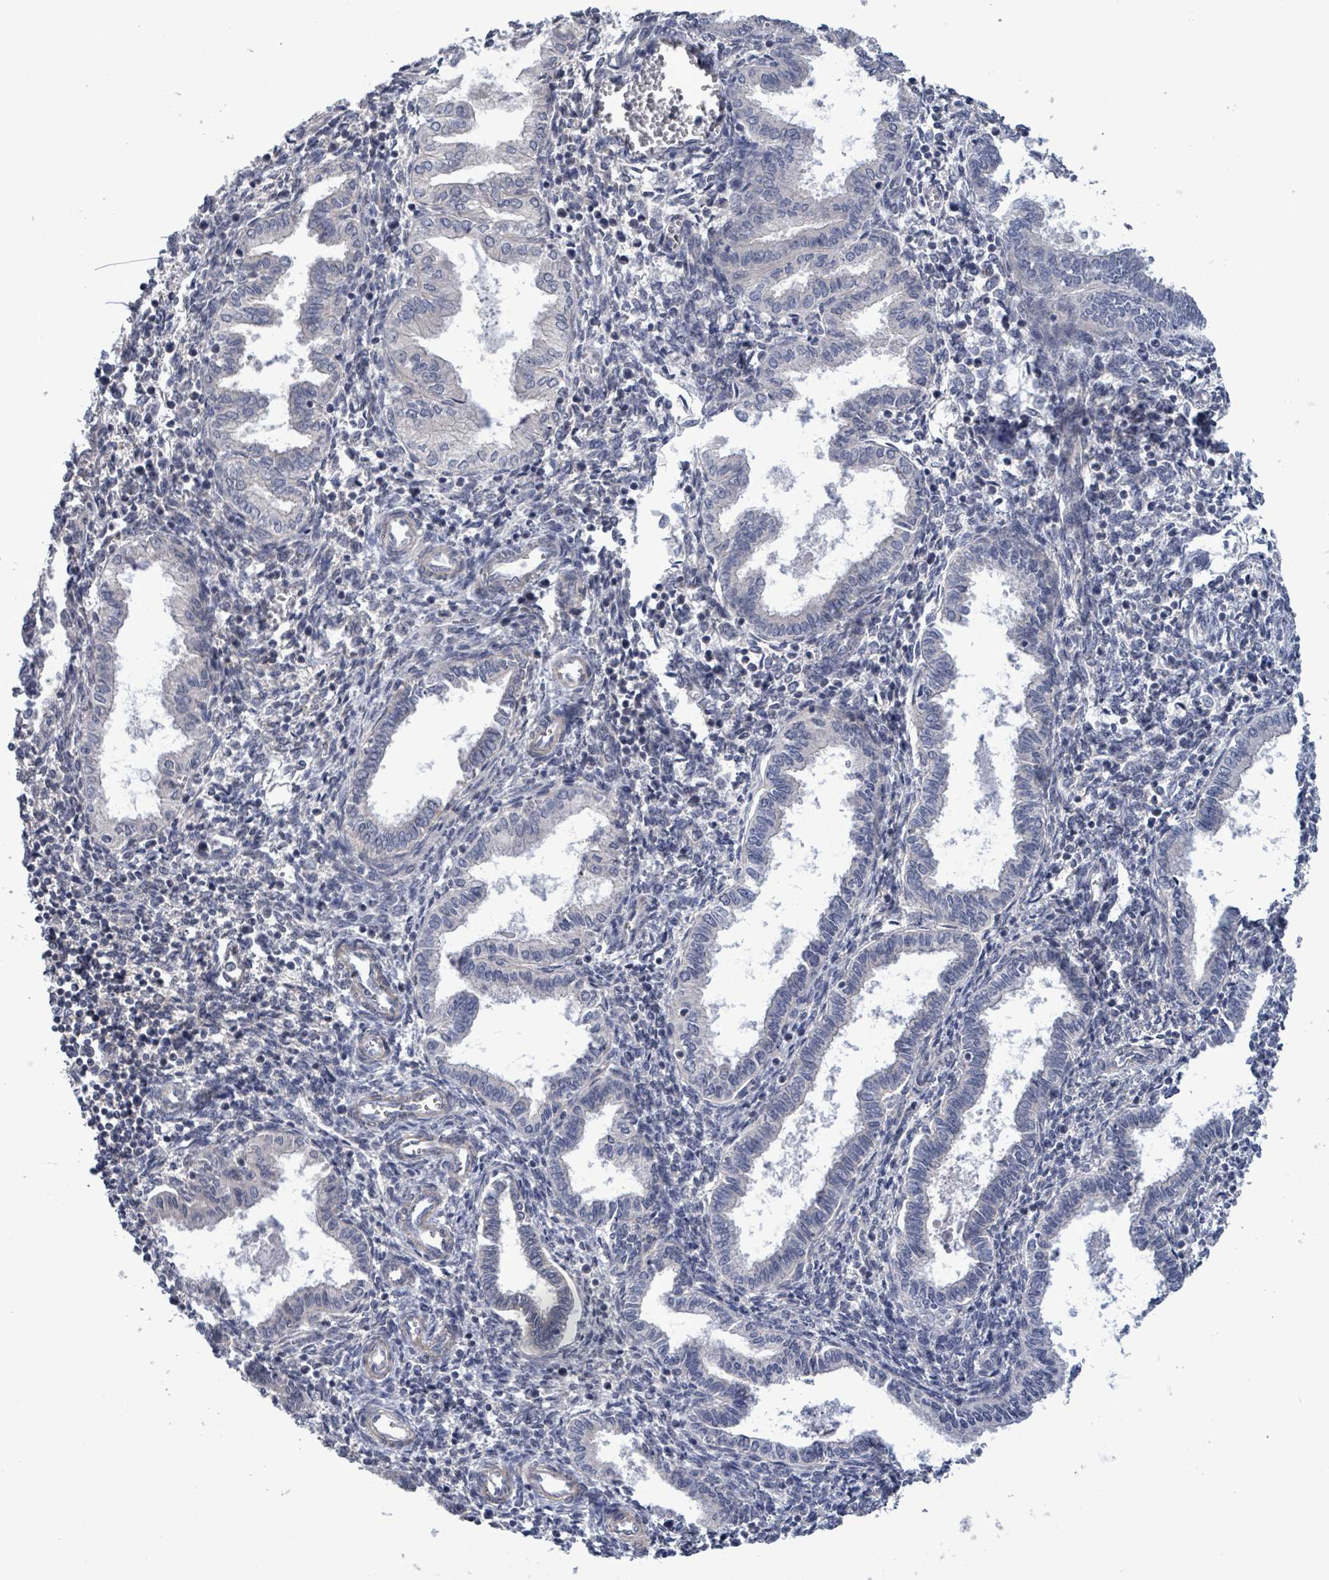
{"staining": {"intensity": "negative", "quantity": "none", "location": "none"}, "tissue": "endometrium", "cell_type": "Cells in endometrial stroma", "image_type": "normal", "snomed": [{"axis": "morphology", "description": "Normal tissue, NOS"}, {"axis": "topography", "description": "Endometrium"}], "caption": "Cells in endometrial stroma show no significant protein expression in unremarkable endometrium. (Brightfield microscopy of DAB (3,3'-diaminobenzidine) immunohistochemistry at high magnification).", "gene": "AMMECR1", "patient": {"sex": "female", "age": 37}}